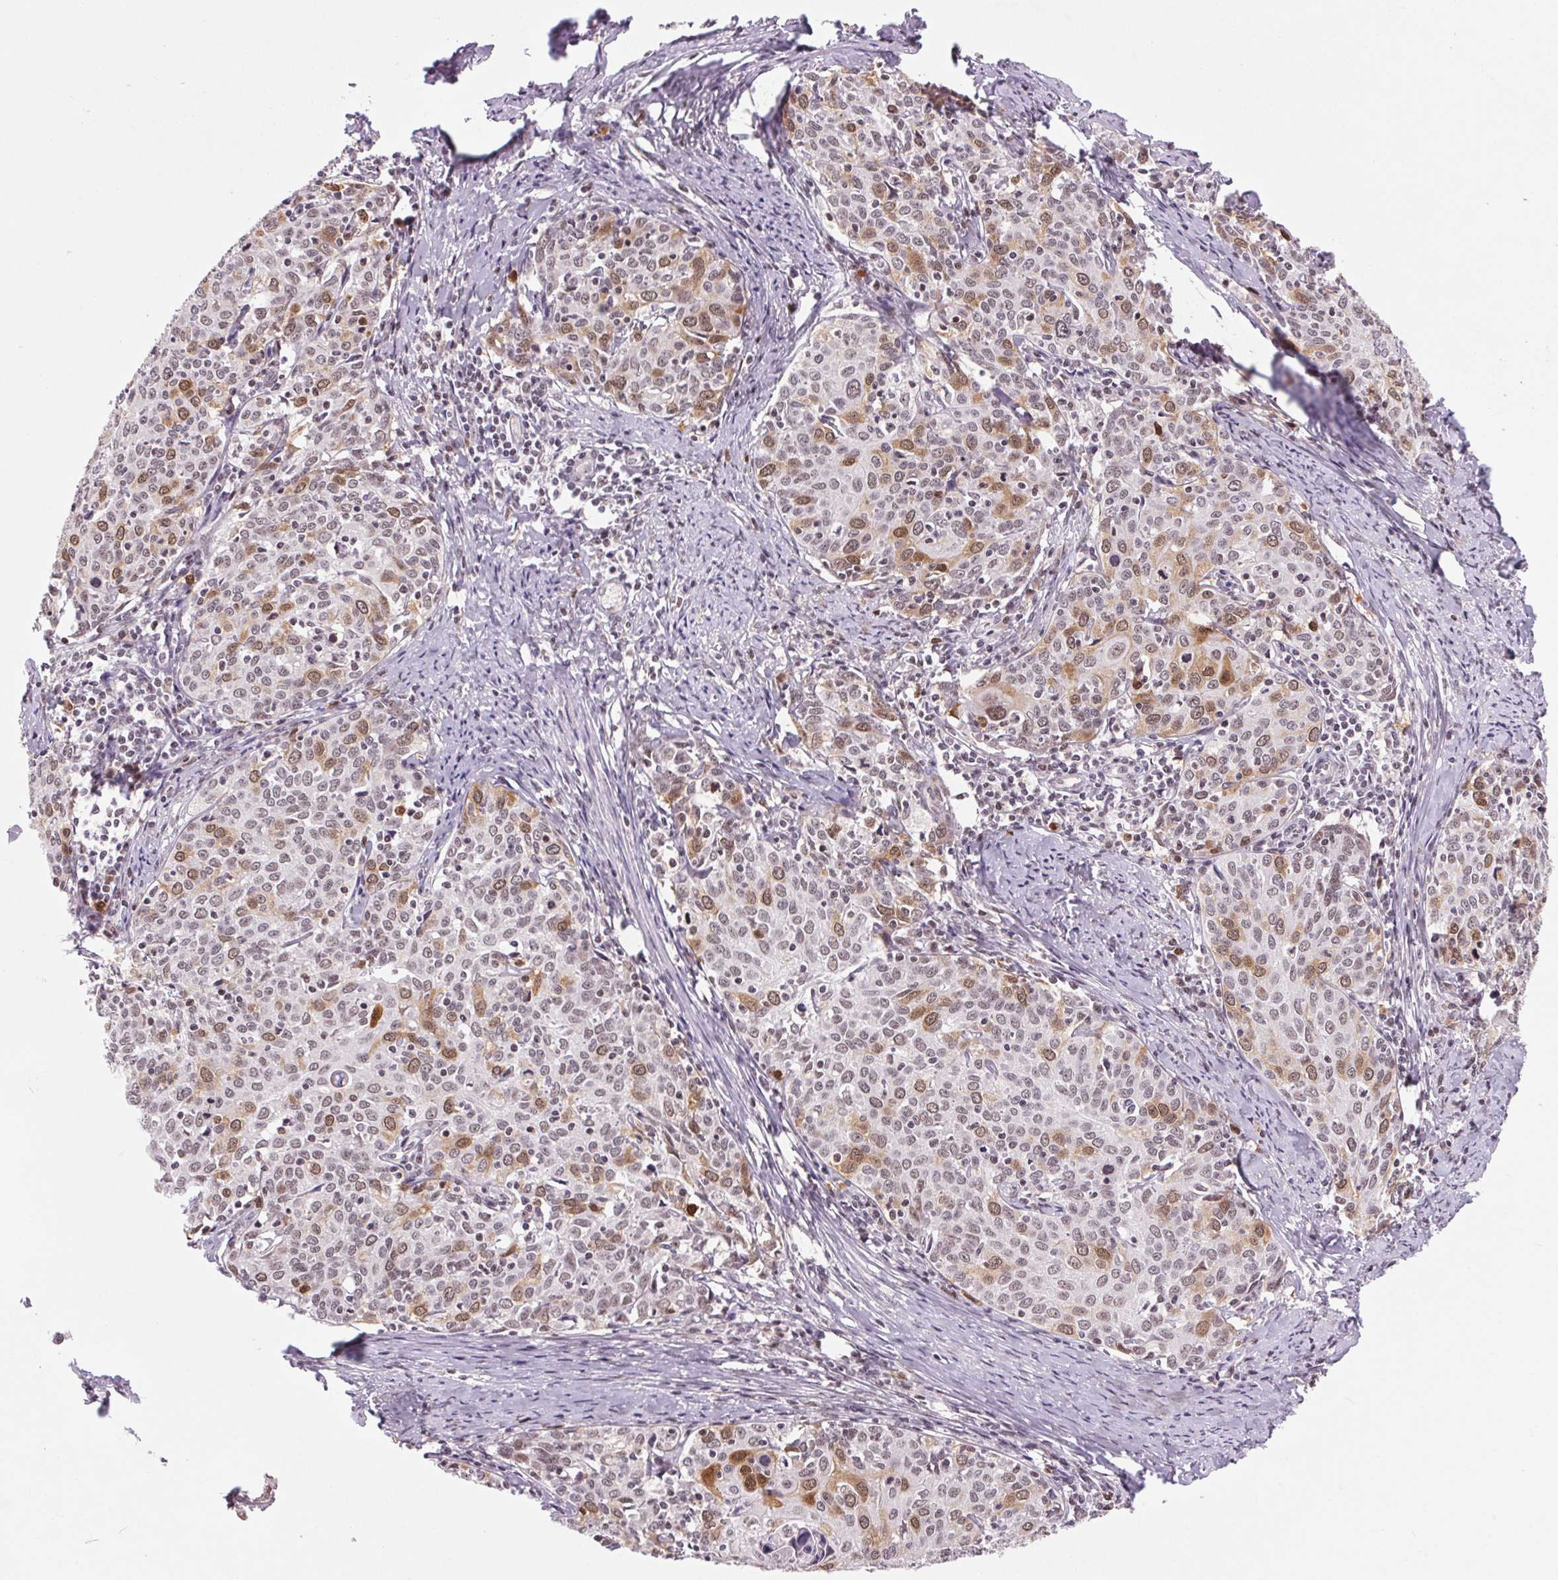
{"staining": {"intensity": "moderate", "quantity": "<25%", "location": "cytoplasmic/membranous,nuclear"}, "tissue": "cervical cancer", "cell_type": "Tumor cells", "image_type": "cancer", "snomed": [{"axis": "morphology", "description": "Squamous cell carcinoma, NOS"}, {"axis": "topography", "description": "Cervix"}], "caption": "Squamous cell carcinoma (cervical) tissue displays moderate cytoplasmic/membranous and nuclear positivity in approximately <25% of tumor cells, visualized by immunohistochemistry.", "gene": "CD2BP2", "patient": {"sex": "female", "age": 62}}